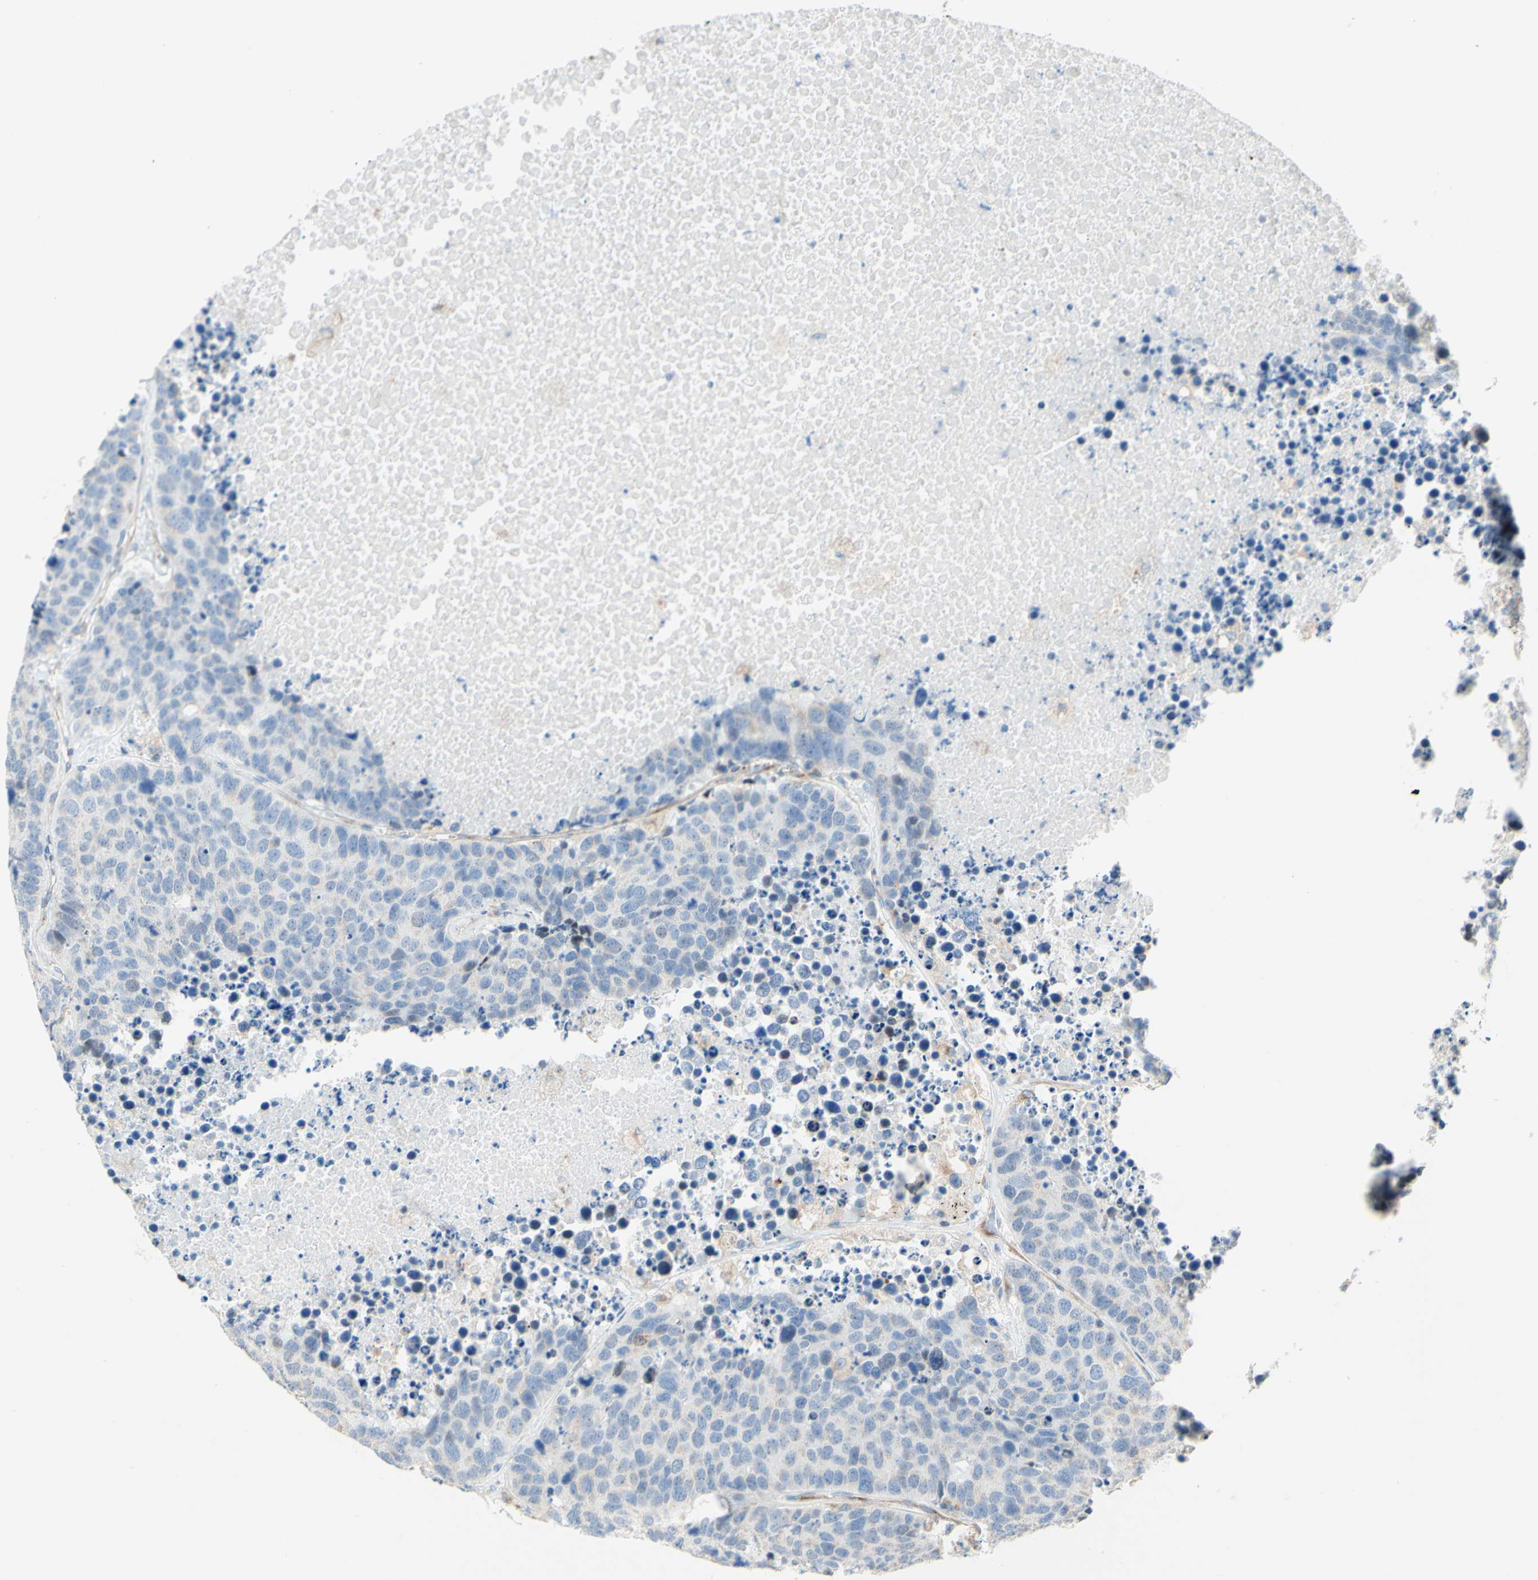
{"staining": {"intensity": "negative", "quantity": "none", "location": "none"}, "tissue": "carcinoid", "cell_type": "Tumor cells", "image_type": "cancer", "snomed": [{"axis": "morphology", "description": "Carcinoid, malignant, NOS"}, {"axis": "topography", "description": "Lung"}], "caption": "The IHC photomicrograph has no significant expression in tumor cells of carcinoid tissue.", "gene": "ENDOD1", "patient": {"sex": "male", "age": 60}}